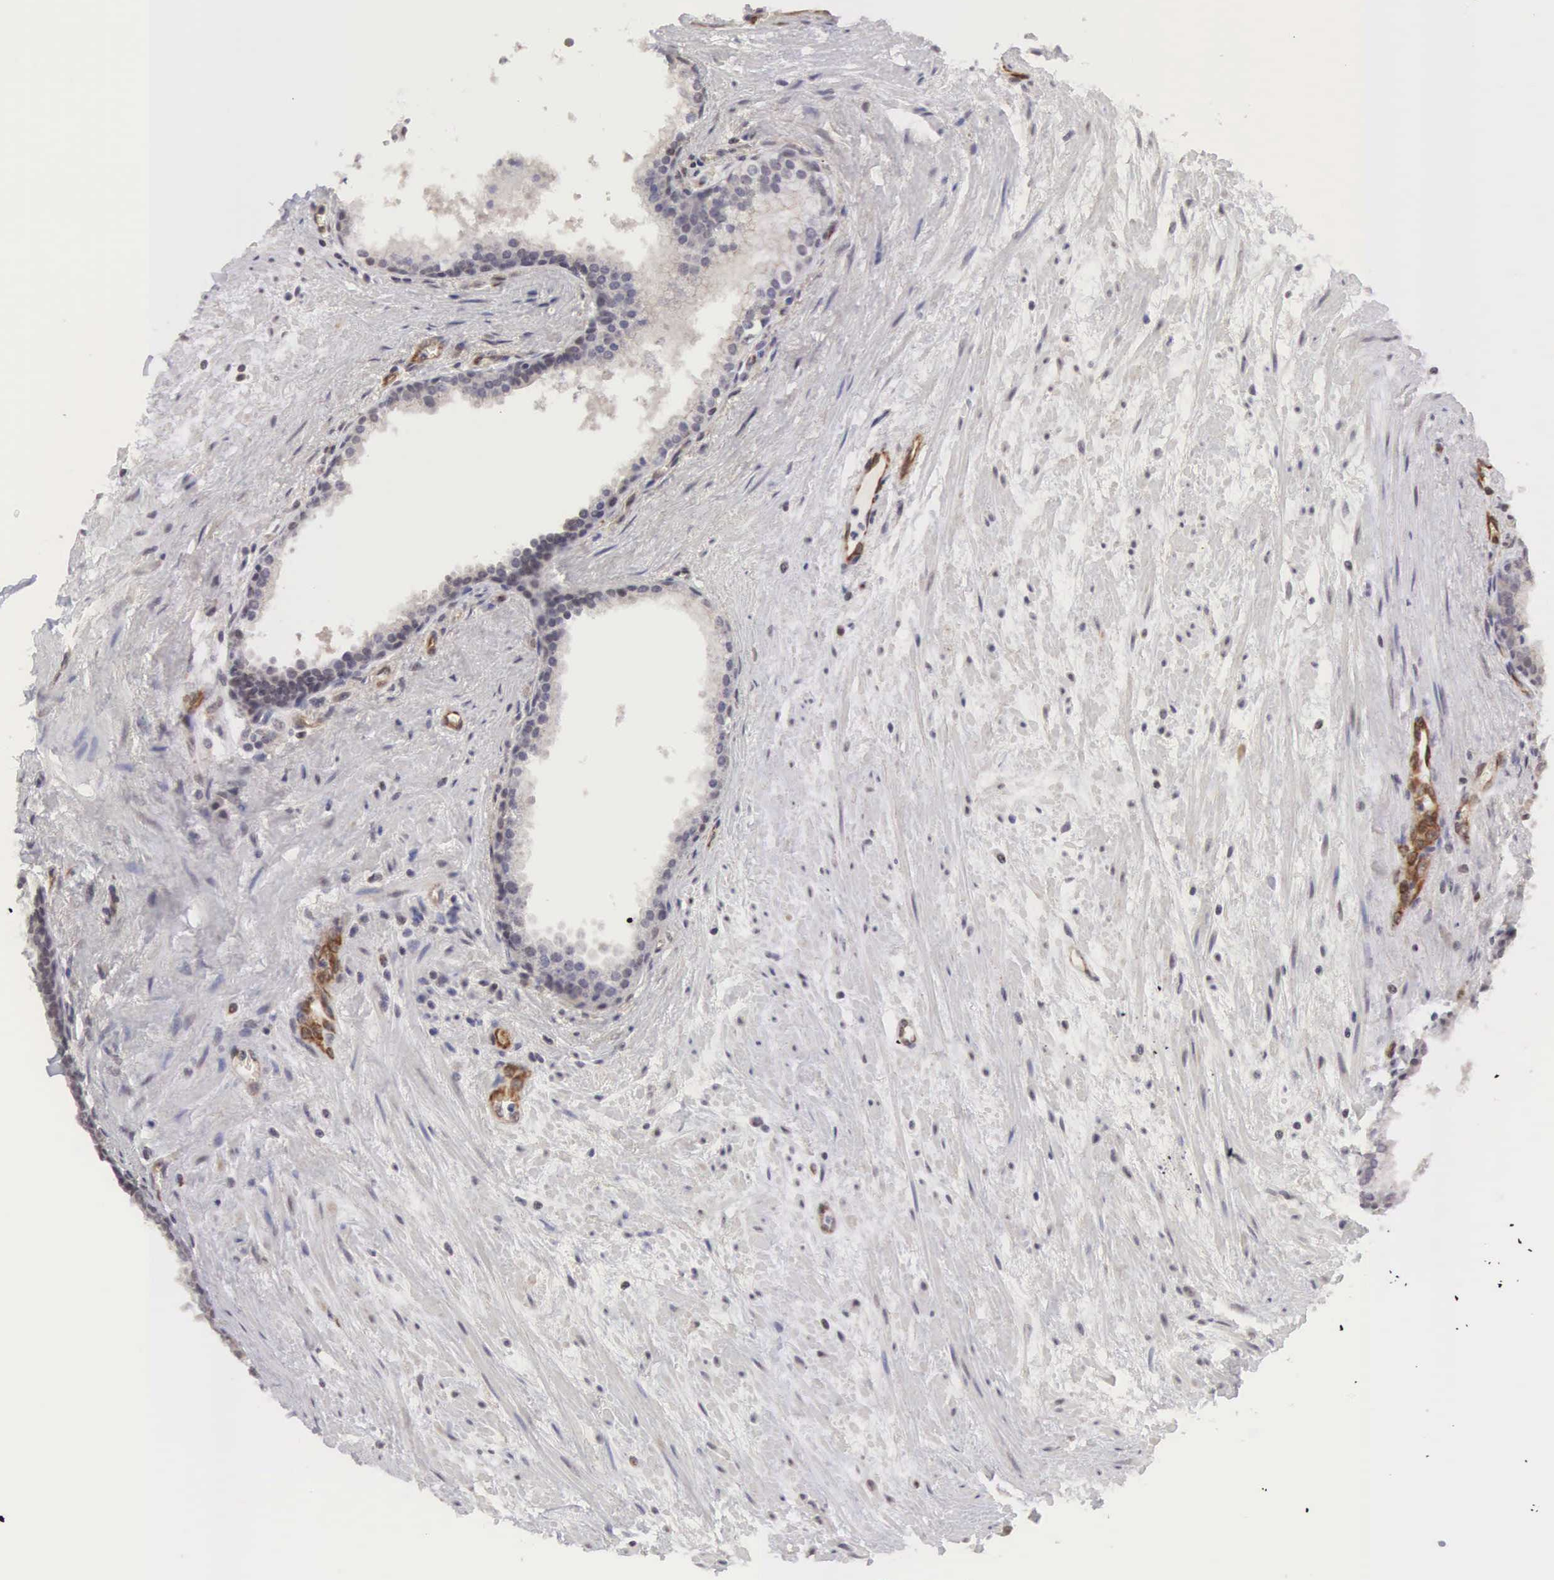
{"staining": {"intensity": "weak", "quantity": "25%-75%", "location": "nuclear"}, "tissue": "prostate", "cell_type": "Glandular cells", "image_type": "normal", "snomed": [{"axis": "morphology", "description": "Normal tissue, NOS"}, {"axis": "topography", "description": "Prostate"}], "caption": "IHC (DAB (3,3'-diaminobenzidine)) staining of benign prostate displays weak nuclear protein expression in about 25%-75% of glandular cells.", "gene": "MORC2", "patient": {"sex": "male", "age": 65}}